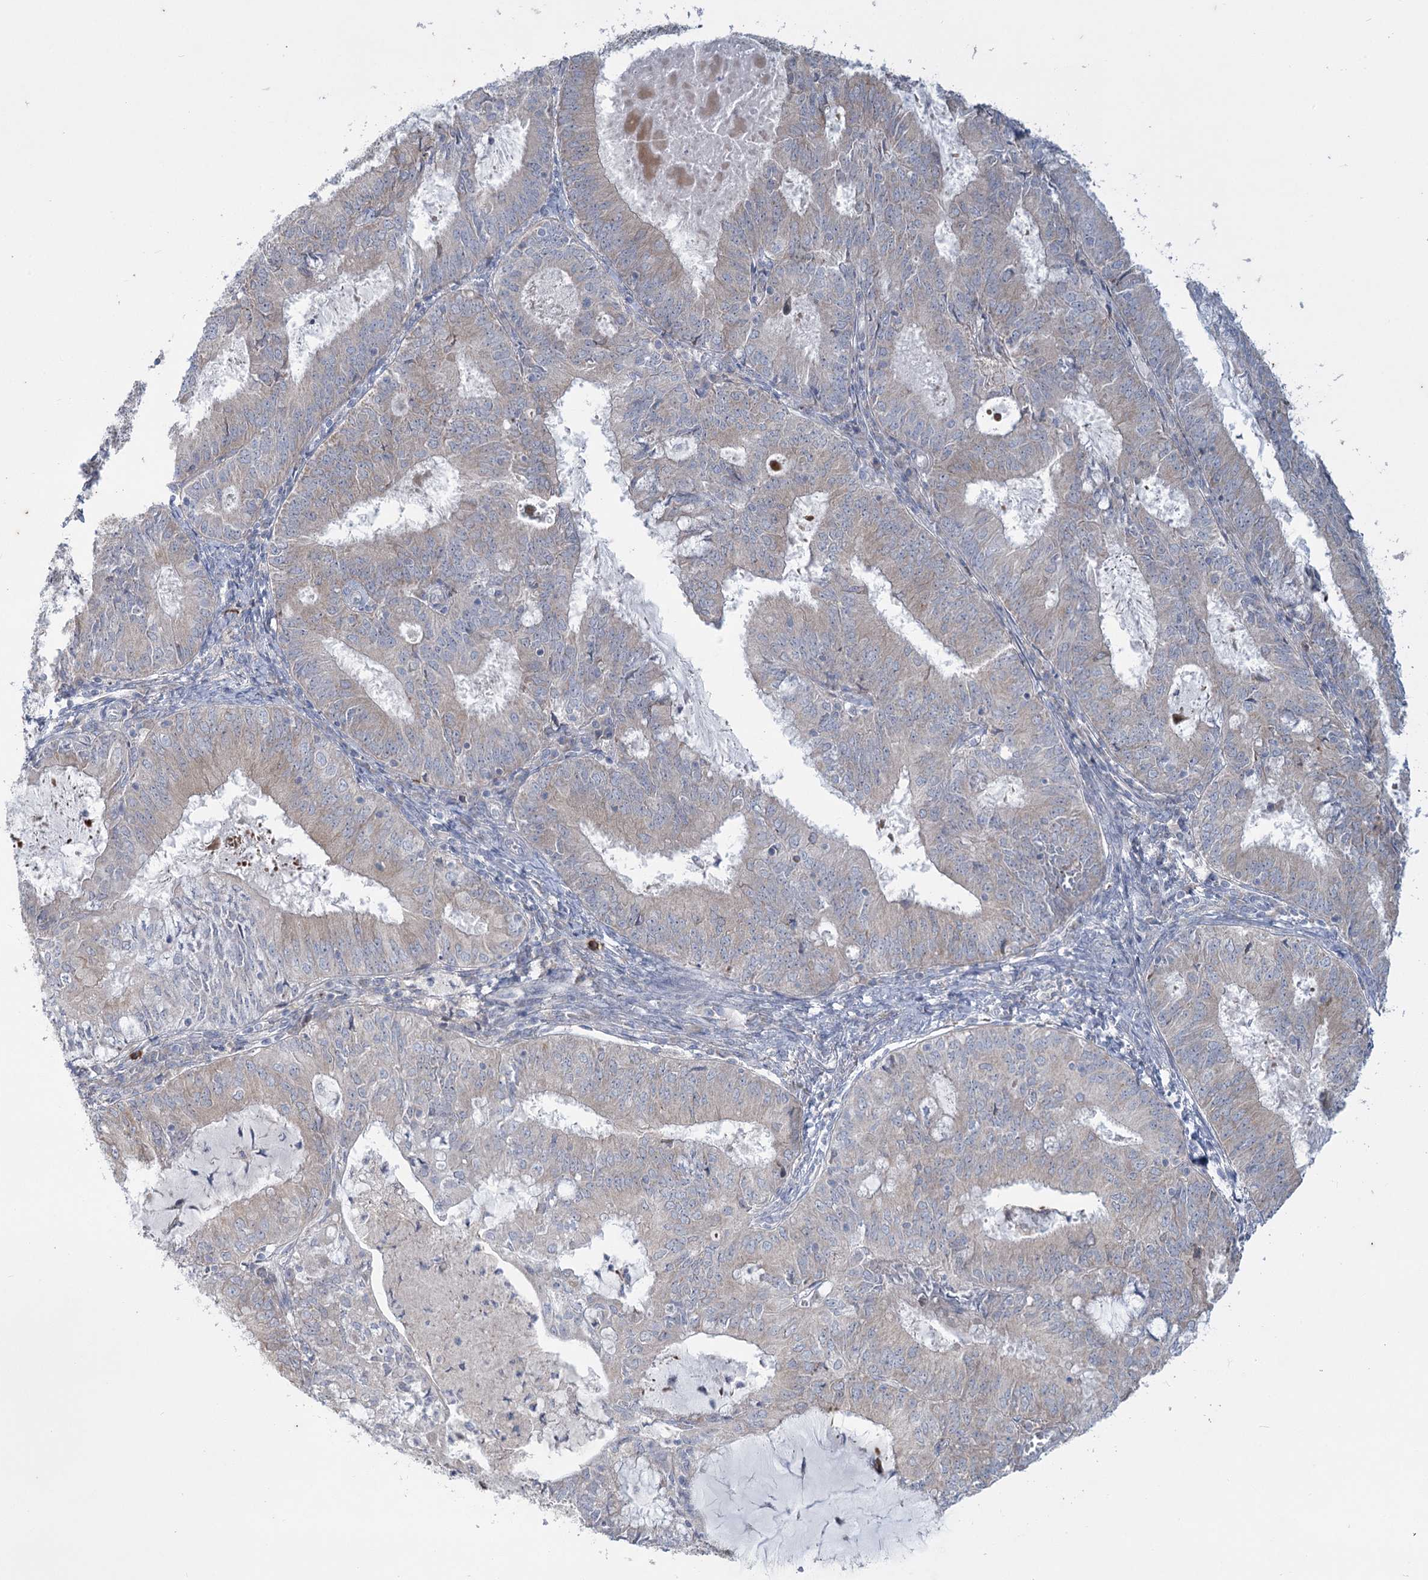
{"staining": {"intensity": "negative", "quantity": "none", "location": "none"}, "tissue": "endometrial cancer", "cell_type": "Tumor cells", "image_type": "cancer", "snomed": [{"axis": "morphology", "description": "Adenocarcinoma, NOS"}, {"axis": "topography", "description": "Endometrium"}], "caption": "Histopathology image shows no protein expression in tumor cells of adenocarcinoma (endometrial) tissue.", "gene": "PLA2G12A", "patient": {"sex": "female", "age": 57}}